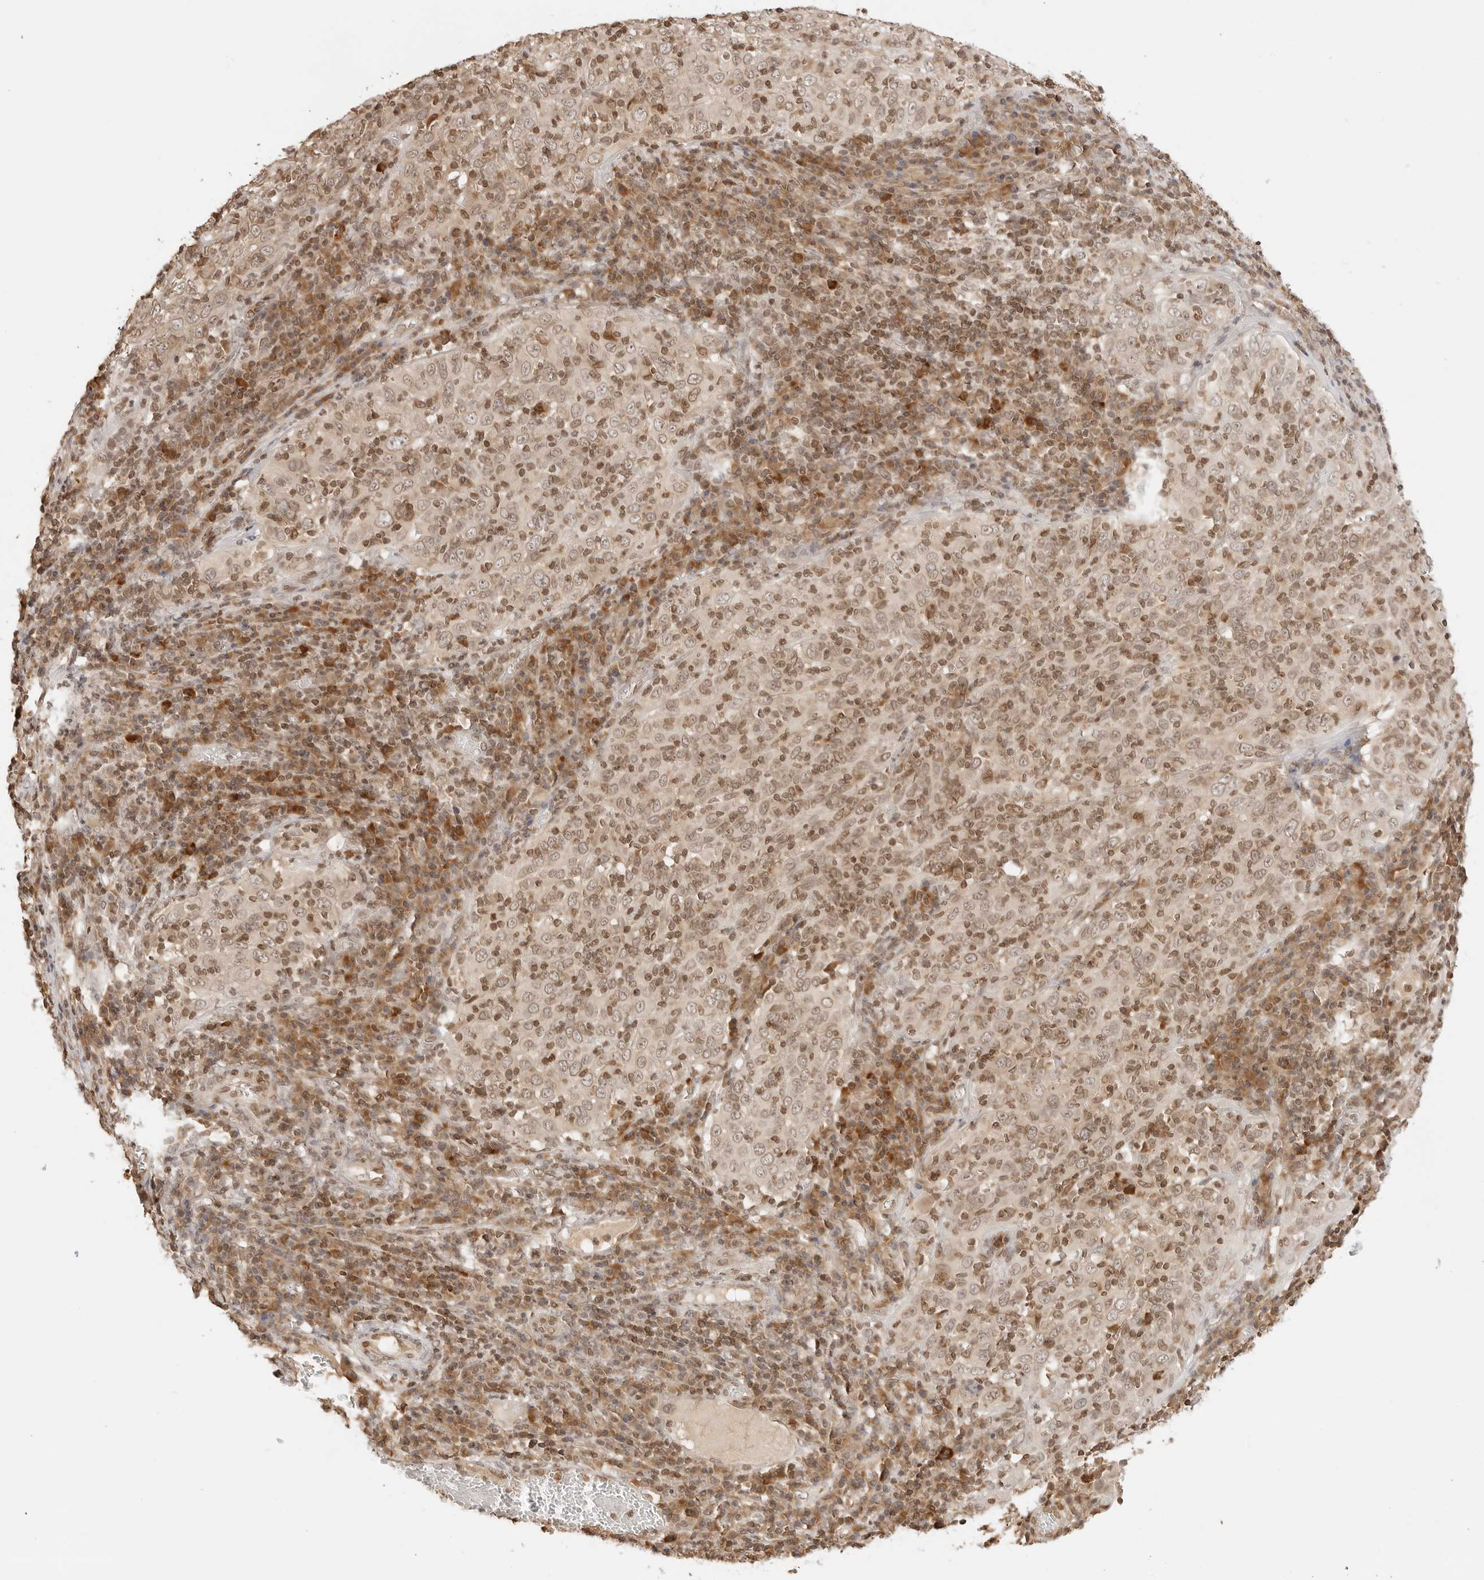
{"staining": {"intensity": "moderate", "quantity": ">75%", "location": "cytoplasmic/membranous,nuclear"}, "tissue": "cervical cancer", "cell_type": "Tumor cells", "image_type": "cancer", "snomed": [{"axis": "morphology", "description": "Squamous cell carcinoma, NOS"}, {"axis": "topography", "description": "Cervix"}], "caption": "Immunohistochemistry (IHC) photomicrograph of human cervical cancer (squamous cell carcinoma) stained for a protein (brown), which displays medium levels of moderate cytoplasmic/membranous and nuclear staining in approximately >75% of tumor cells.", "gene": "POLH", "patient": {"sex": "female", "age": 46}}